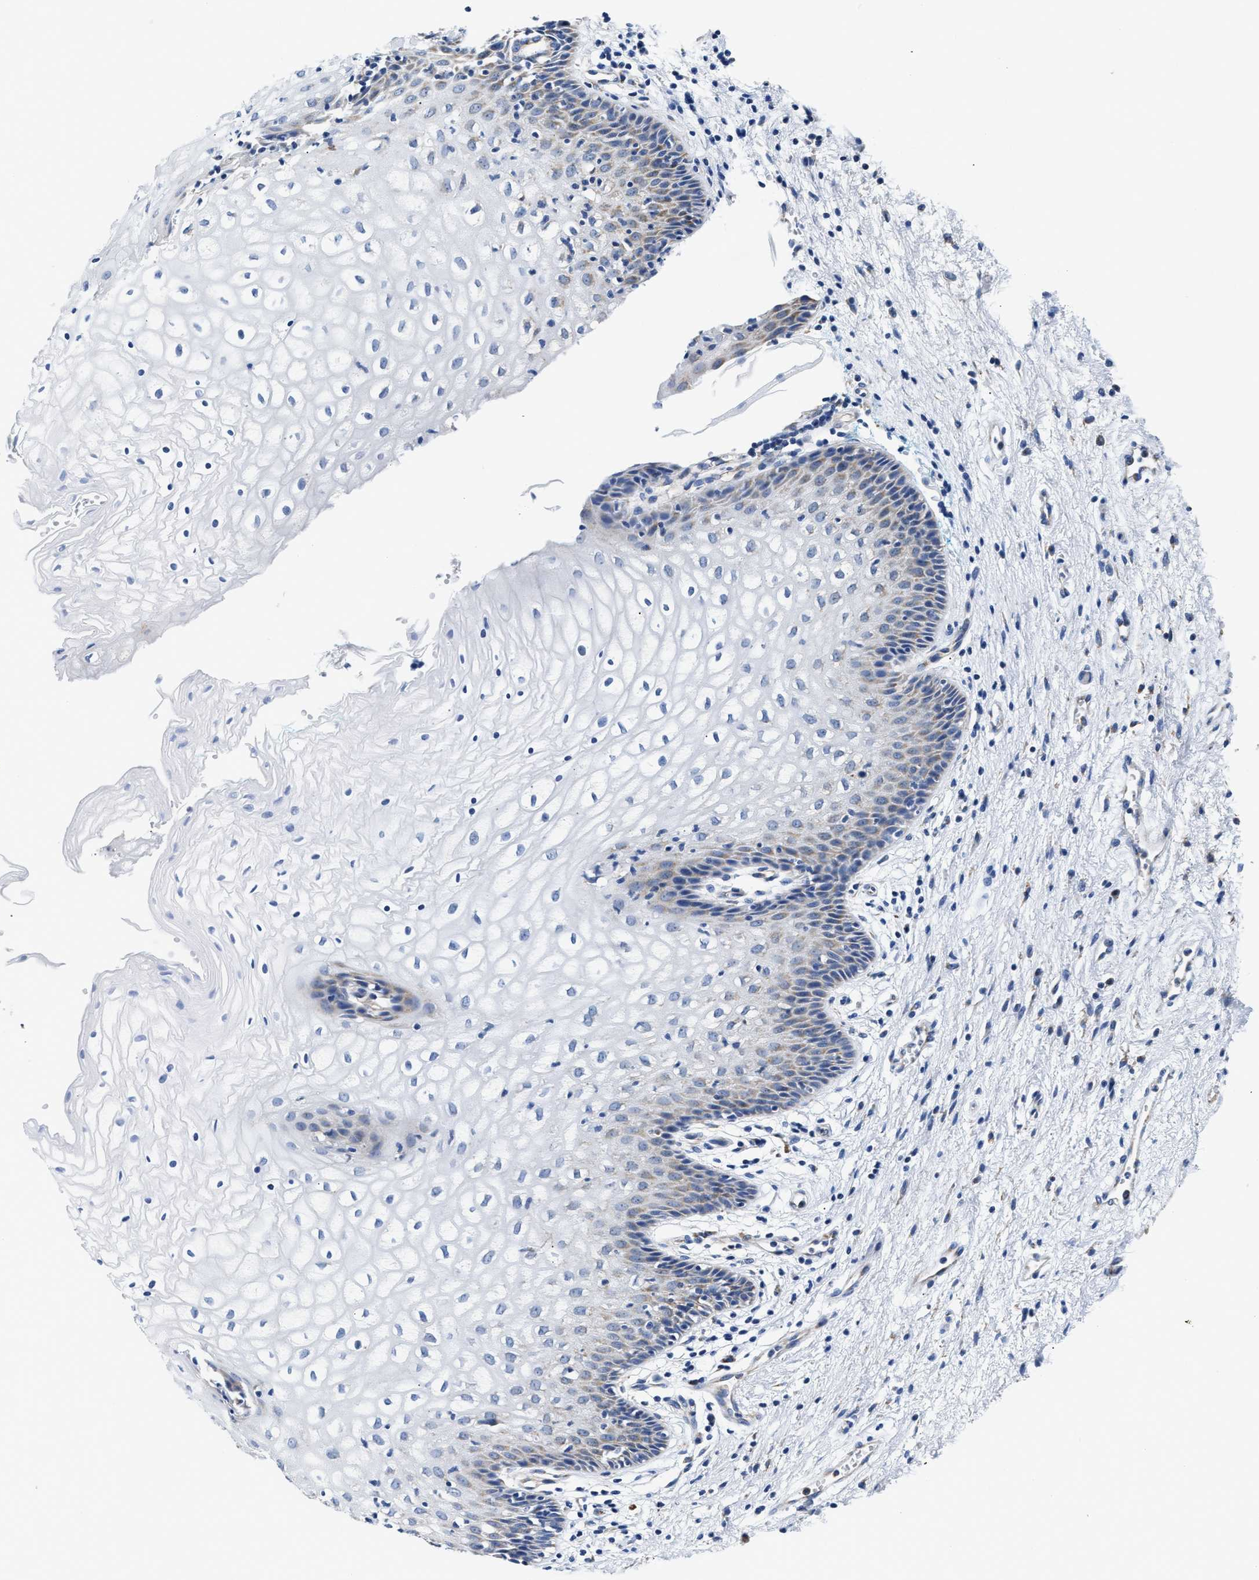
{"staining": {"intensity": "weak", "quantity": "<25%", "location": "cytoplasmic/membranous"}, "tissue": "vagina", "cell_type": "Squamous epithelial cells", "image_type": "normal", "snomed": [{"axis": "morphology", "description": "Normal tissue, NOS"}, {"axis": "topography", "description": "Vagina"}], "caption": "Squamous epithelial cells show no significant staining in benign vagina. (Stains: DAB (3,3'-diaminobenzidine) IHC with hematoxylin counter stain, Microscopy: brightfield microscopy at high magnification).", "gene": "ACADVL", "patient": {"sex": "female", "age": 34}}